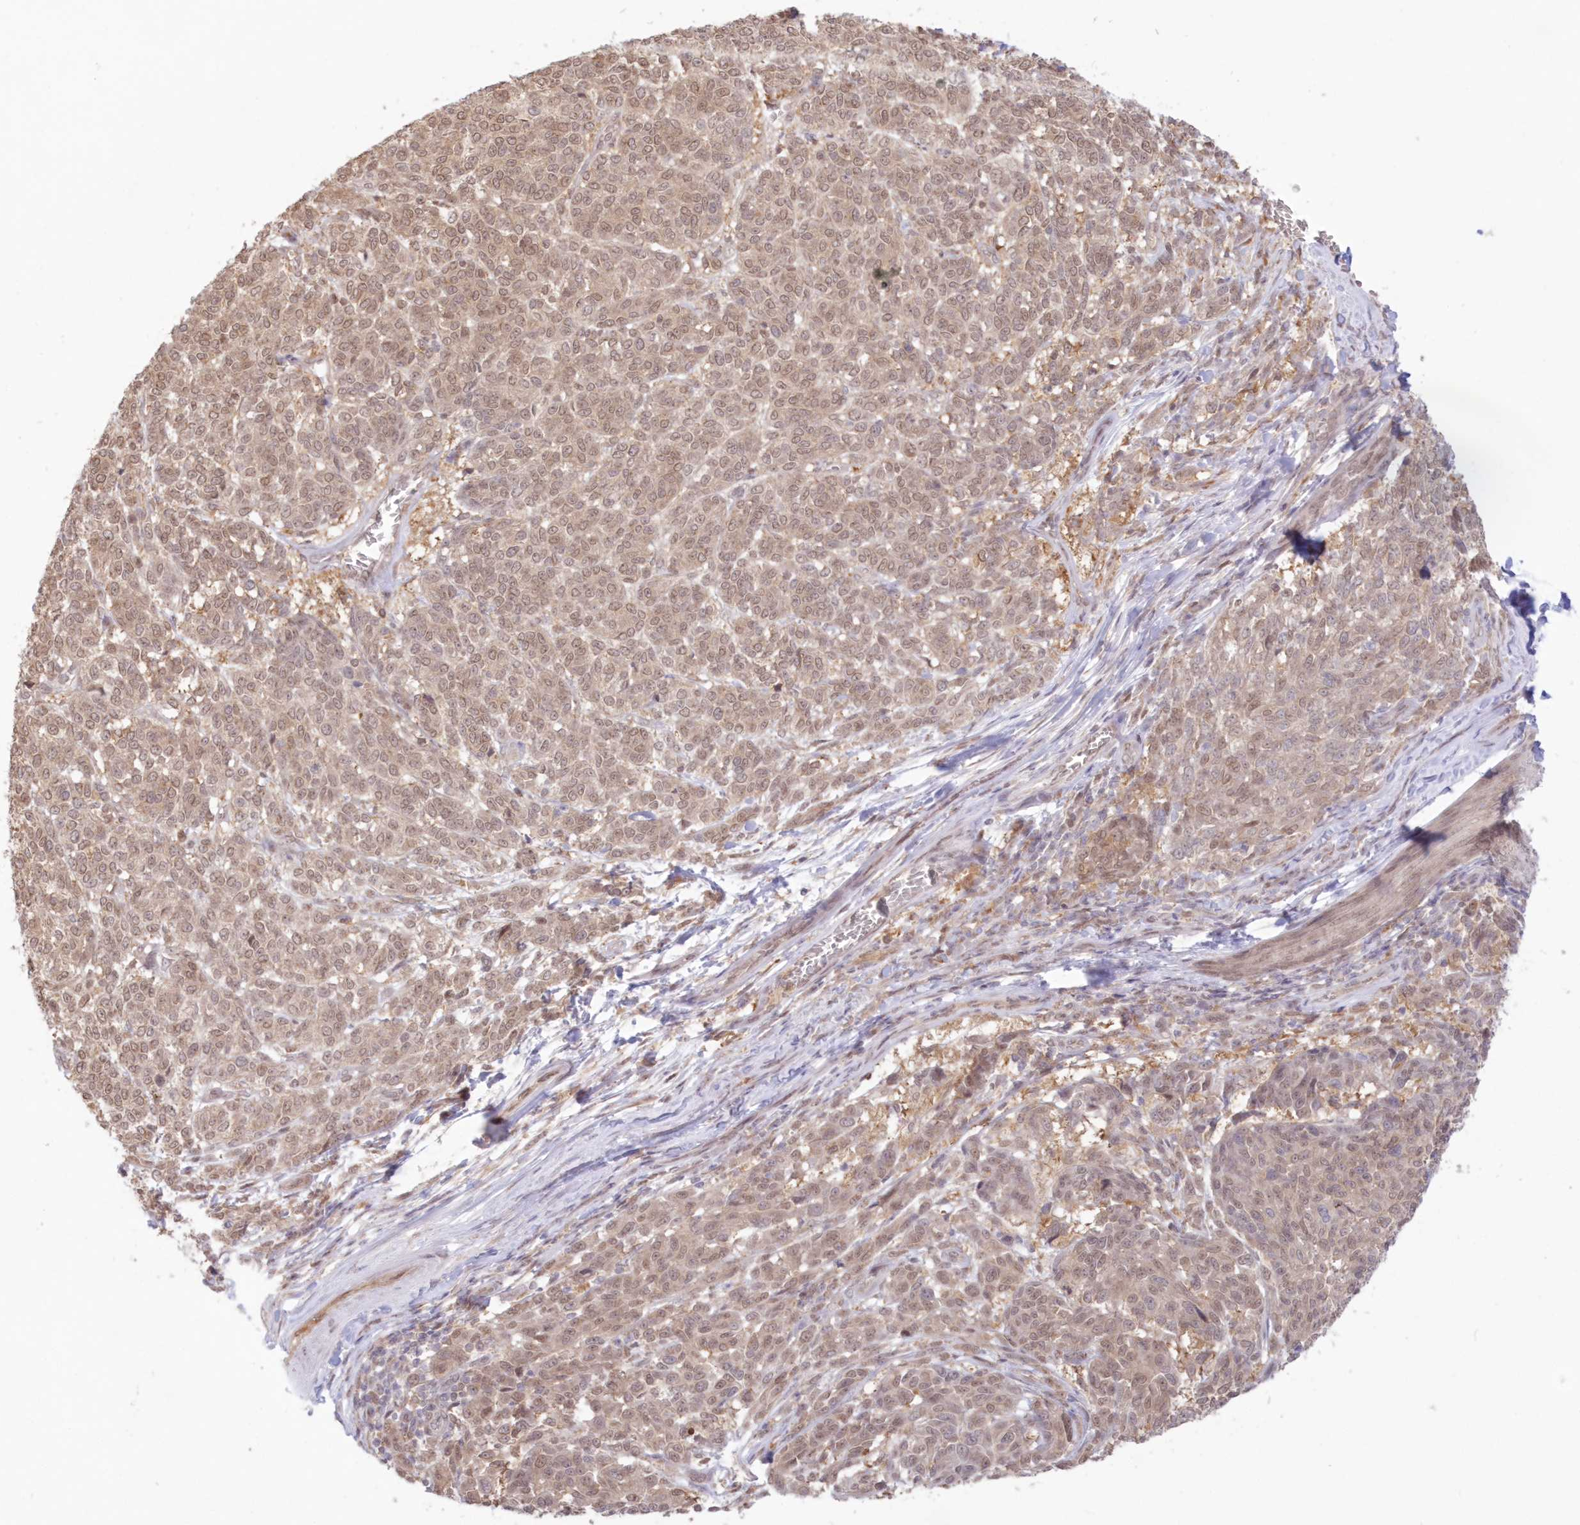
{"staining": {"intensity": "weak", "quantity": ">75%", "location": "cytoplasmic/membranous,nuclear"}, "tissue": "melanoma", "cell_type": "Tumor cells", "image_type": "cancer", "snomed": [{"axis": "morphology", "description": "Malignant melanoma, NOS"}, {"axis": "topography", "description": "Skin"}], "caption": "Human malignant melanoma stained with a brown dye shows weak cytoplasmic/membranous and nuclear positive staining in approximately >75% of tumor cells.", "gene": "RNPEP", "patient": {"sex": "male", "age": 49}}